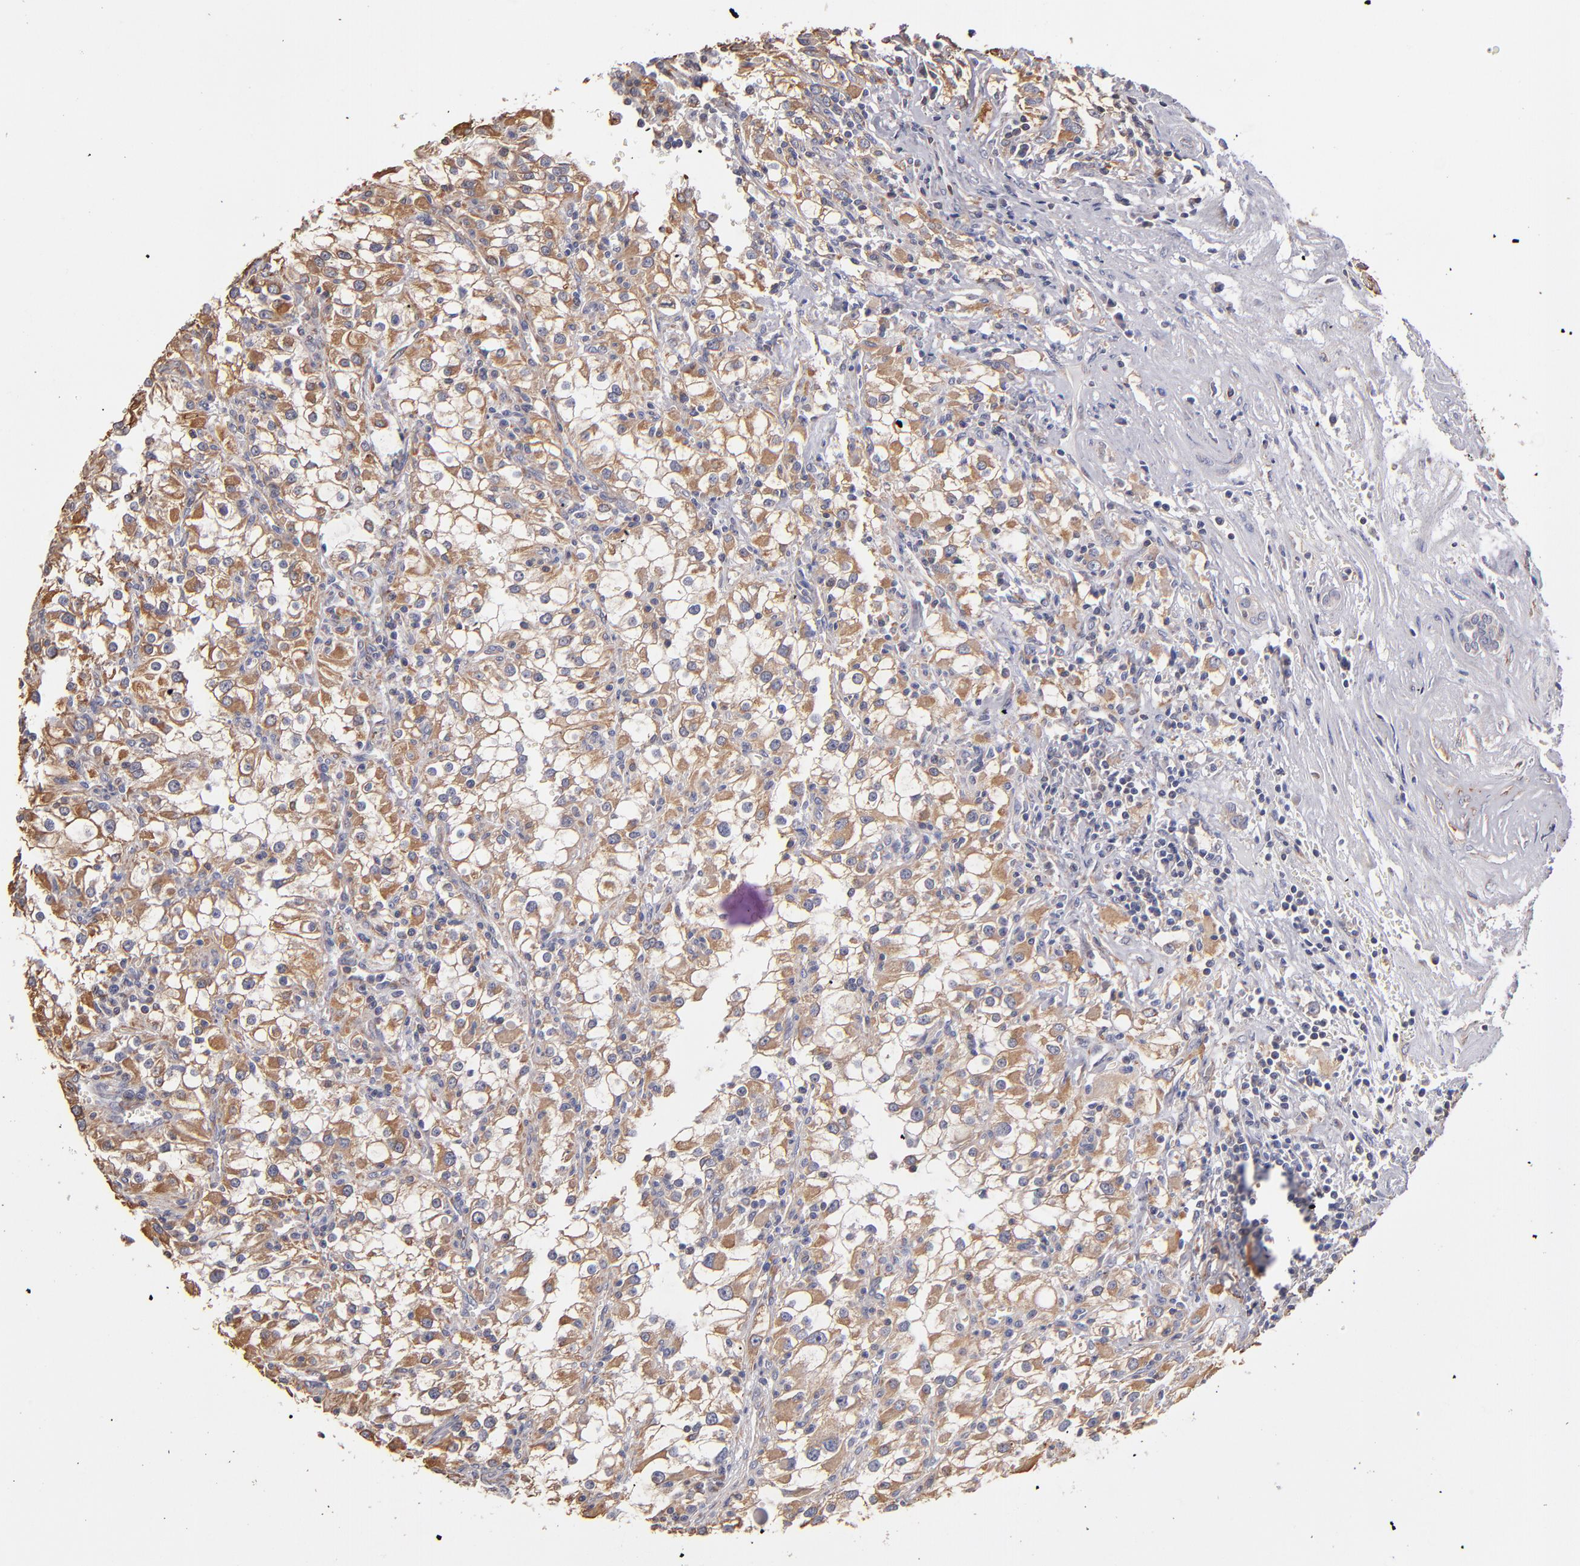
{"staining": {"intensity": "moderate", "quantity": ">75%", "location": "cytoplasmic/membranous"}, "tissue": "renal cancer", "cell_type": "Tumor cells", "image_type": "cancer", "snomed": [{"axis": "morphology", "description": "Adenocarcinoma, NOS"}, {"axis": "topography", "description": "Kidney"}], "caption": "Approximately >75% of tumor cells in human renal cancer (adenocarcinoma) reveal moderate cytoplasmic/membranous protein staining as visualized by brown immunohistochemical staining.", "gene": "ABCC1", "patient": {"sex": "female", "age": 52}}